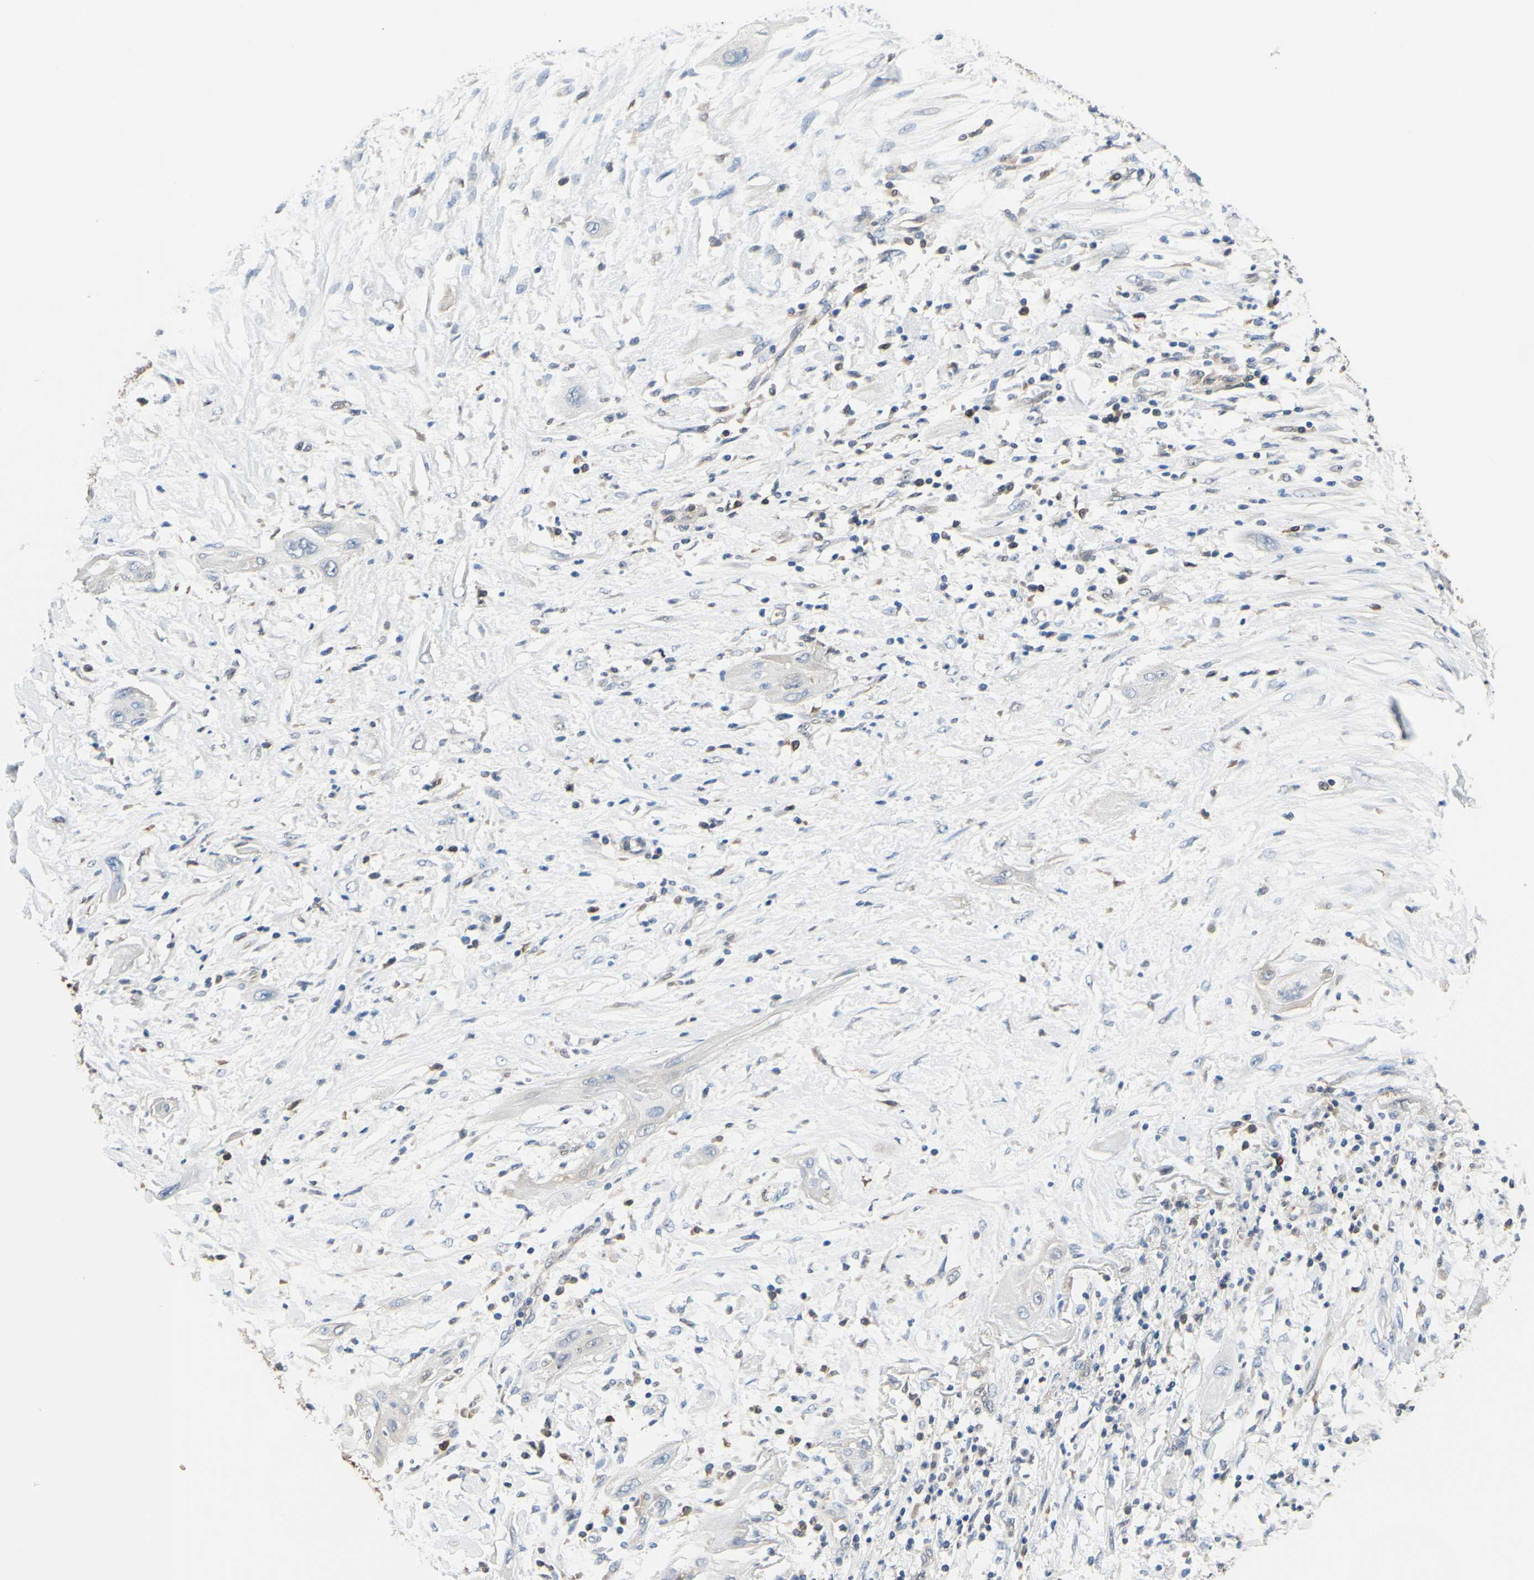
{"staining": {"intensity": "negative", "quantity": "none", "location": "none"}, "tissue": "lung cancer", "cell_type": "Tumor cells", "image_type": "cancer", "snomed": [{"axis": "morphology", "description": "Squamous cell carcinoma, NOS"}, {"axis": "topography", "description": "Lung"}], "caption": "Micrograph shows no significant protein staining in tumor cells of lung cancer (squamous cell carcinoma). (DAB immunohistochemistry with hematoxylin counter stain).", "gene": "UPK3B", "patient": {"sex": "female", "age": 47}}